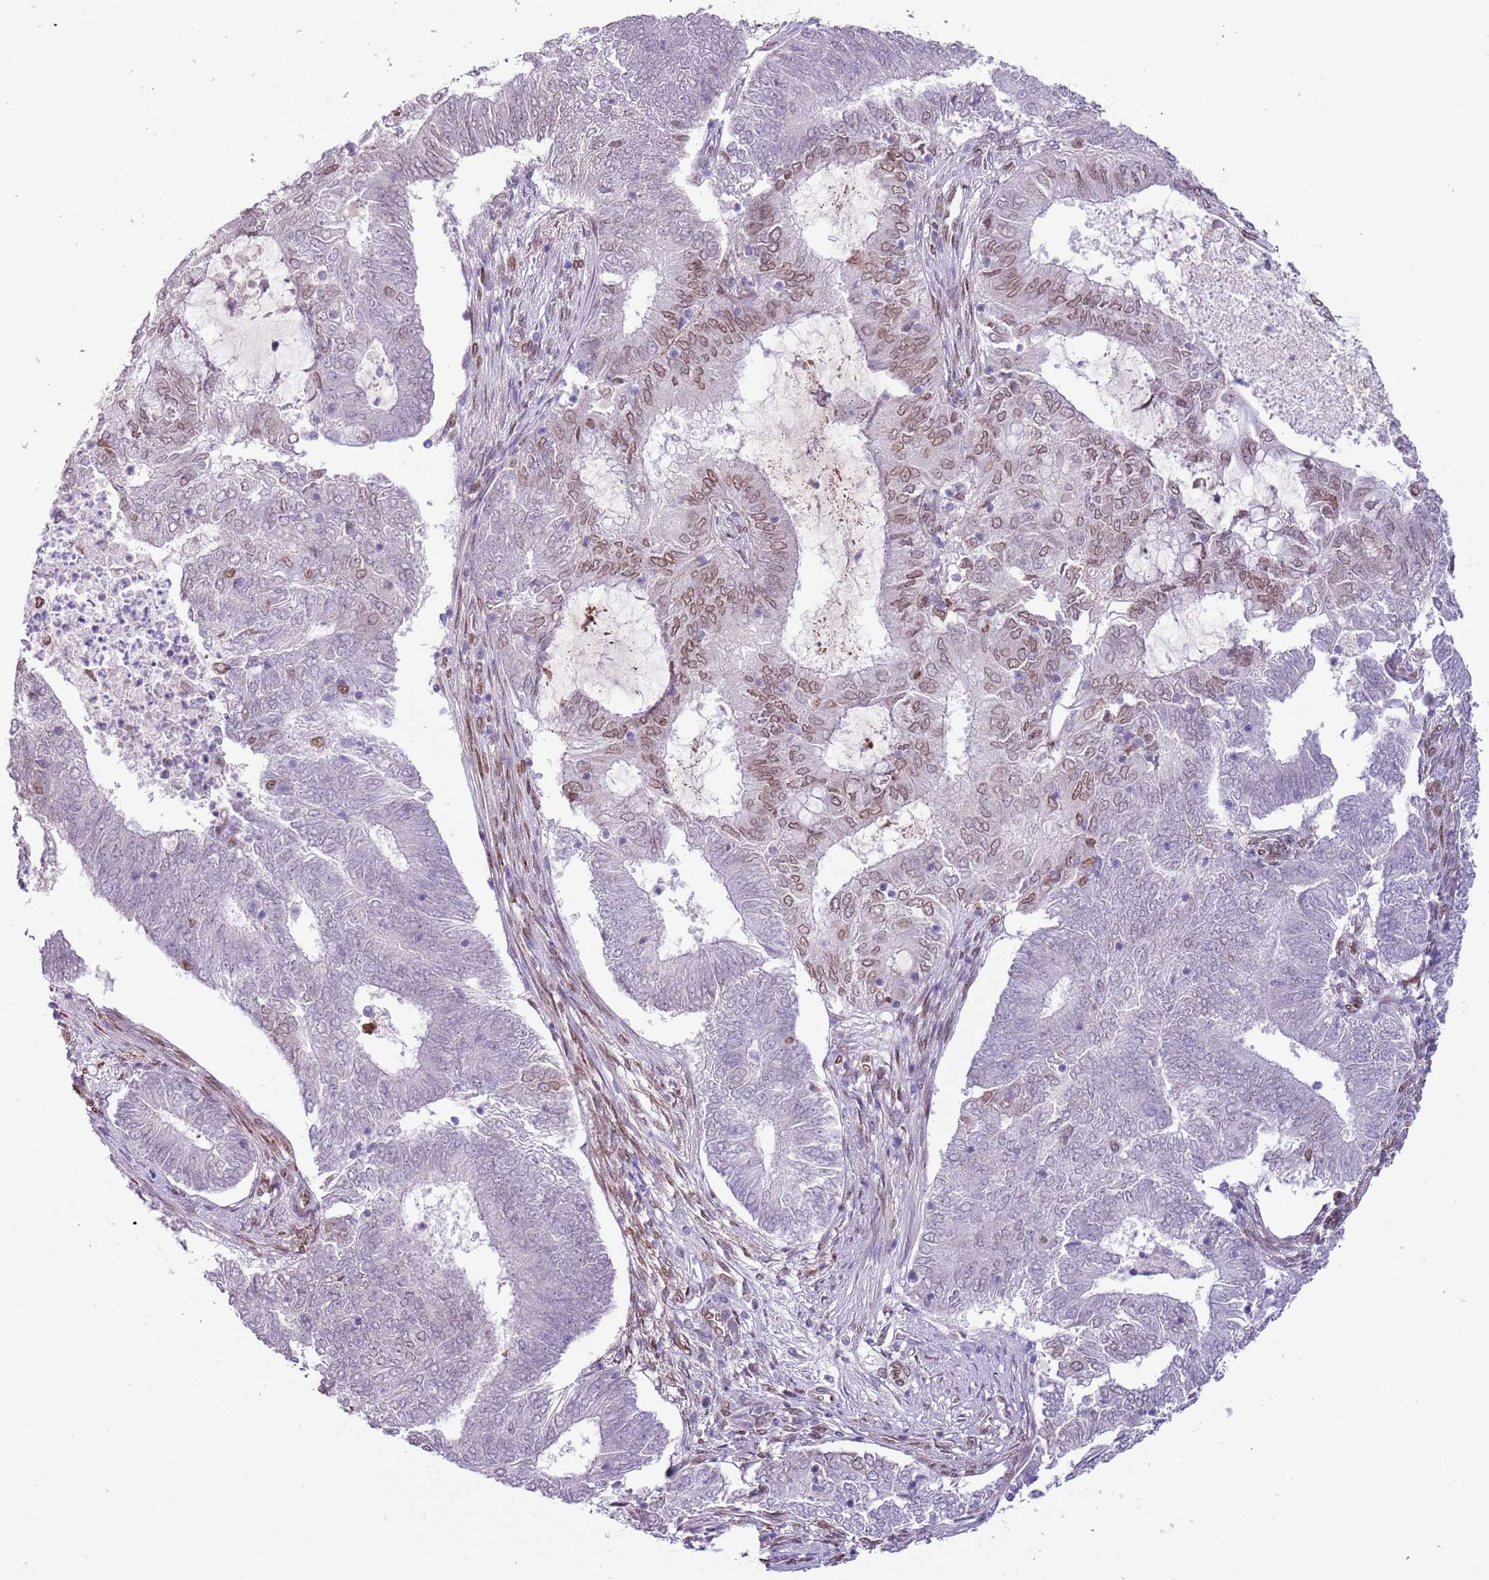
{"staining": {"intensity": "moderate", "quantity": "<25%", "location": "cytoplasmic/membranous,nuclear"}, "tissue": "endometrial cancer", "cell_type": "Tumor cells", "image_type": "cancer", "snomed": [{"axis": "morphology", "description": "Adenocarcinoma, NOS"}, {"axis": "topography", "description": "Endometrium"}], "caption": "Protein positivity by immunohistochemistry displays moderate cytoplasmic/membranous and nuclear expression in approximately <25% of tumor cells in endometrial cancer.", "gene": "ZGLP1", "patient": {"sex": "female", "age": 62}}